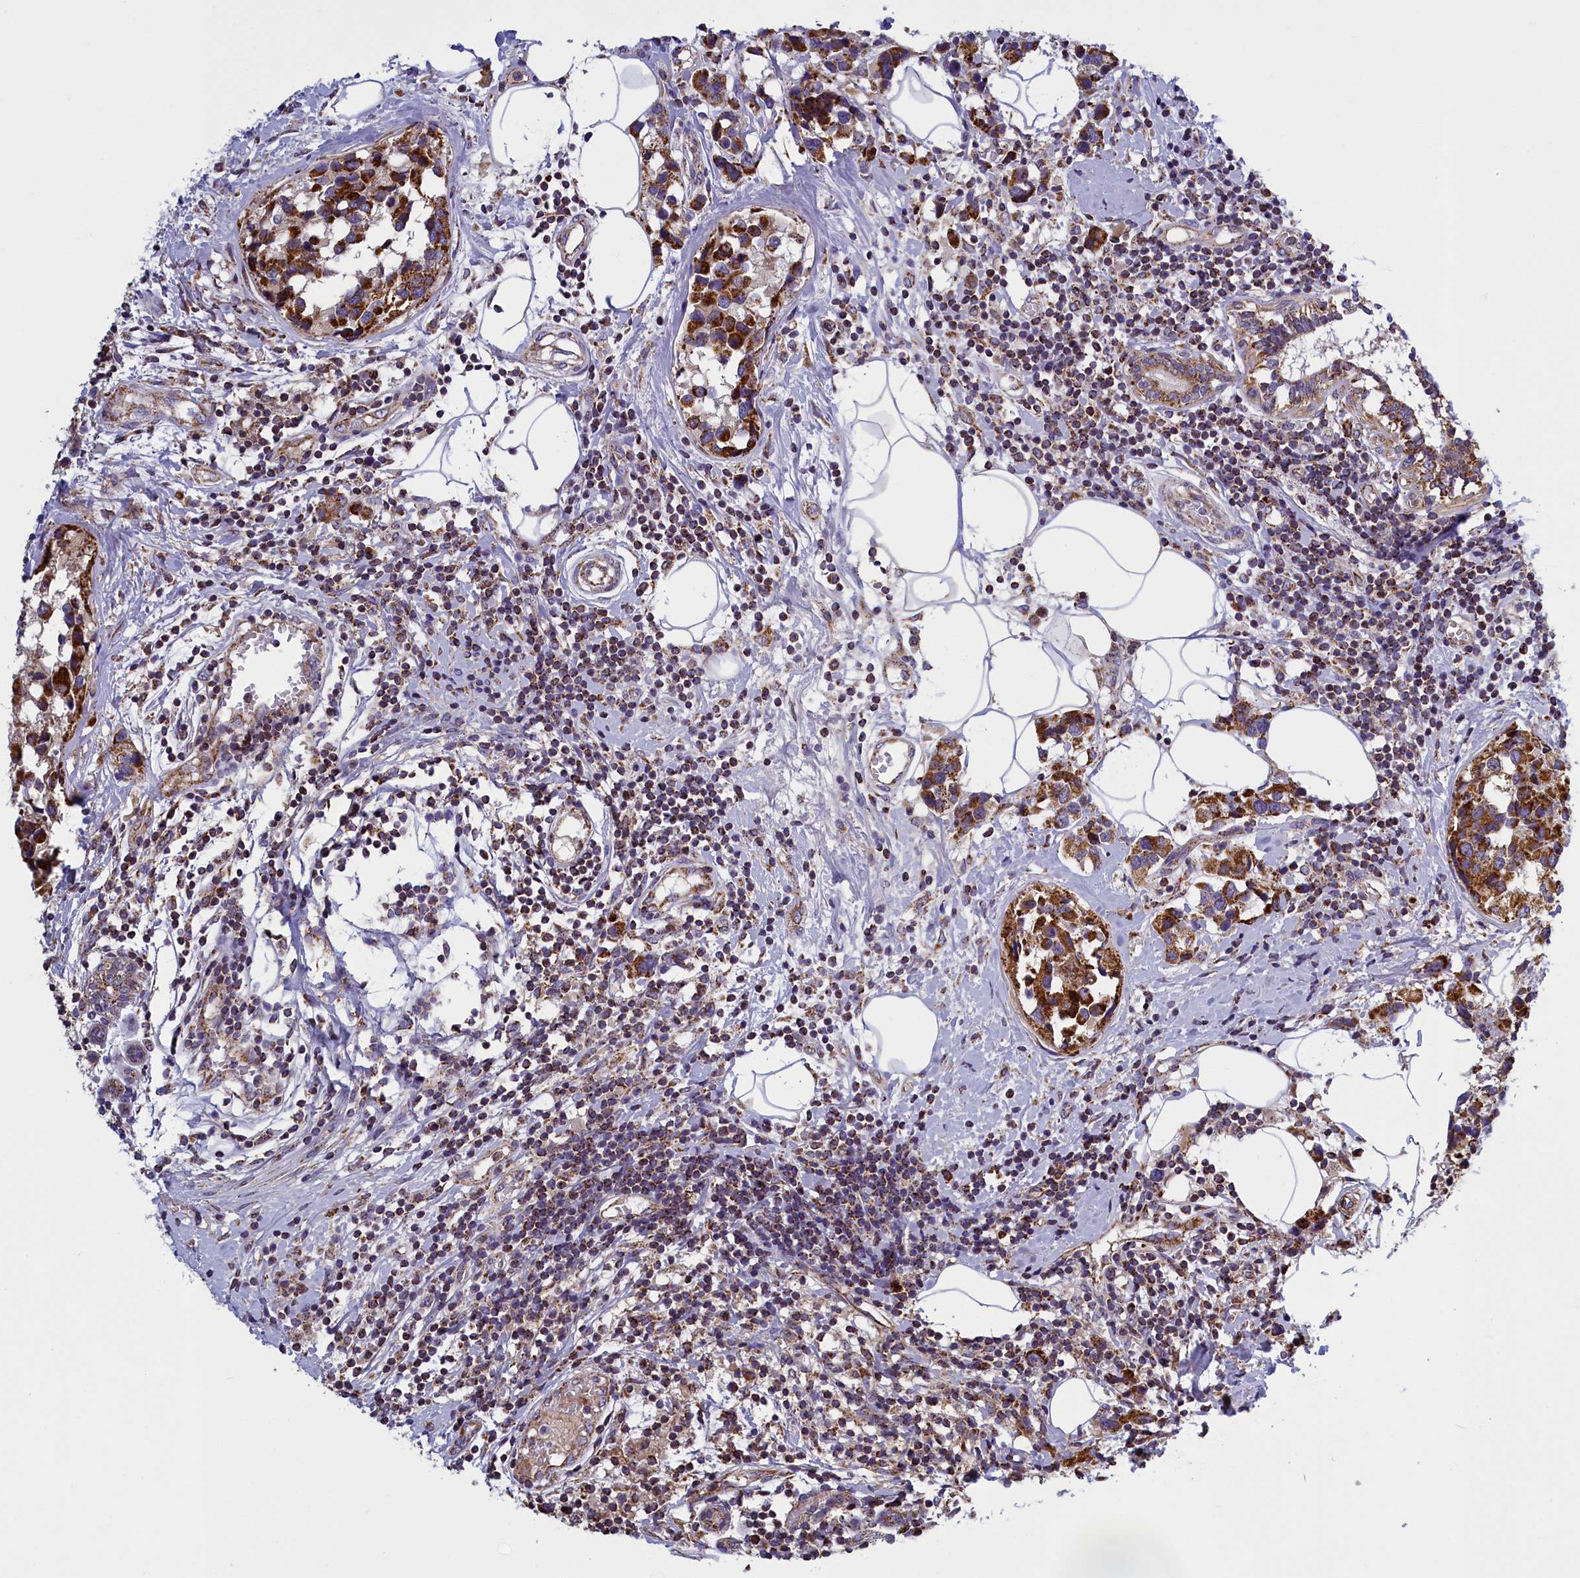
{"staining": {"intensity": "strong", "quantity": ">75%", "location": "cytoplasmic/membranous"}, "tissue": "breast cancer", "cell_type": "Tumor cells", "image_type": "cancer", "snomed": [{"axis": "morphology", "description": "Lobular carcinoma"}, {"axis": "topography", "description": "Breast"}], "caption": "A high-resolution histopathology image shows immunohistochemistry staining of breast cancer (lobular carcinoma), which demonstrates strong cytoplasmic/membranous expression in about >75% of tumor cells. (DAB (3,3'-diaminobenzidine) = brown stain, brightfield microscopy at high magnification).", "gene": "IFT122", "patient": {"sex": "female", "age": 59}}